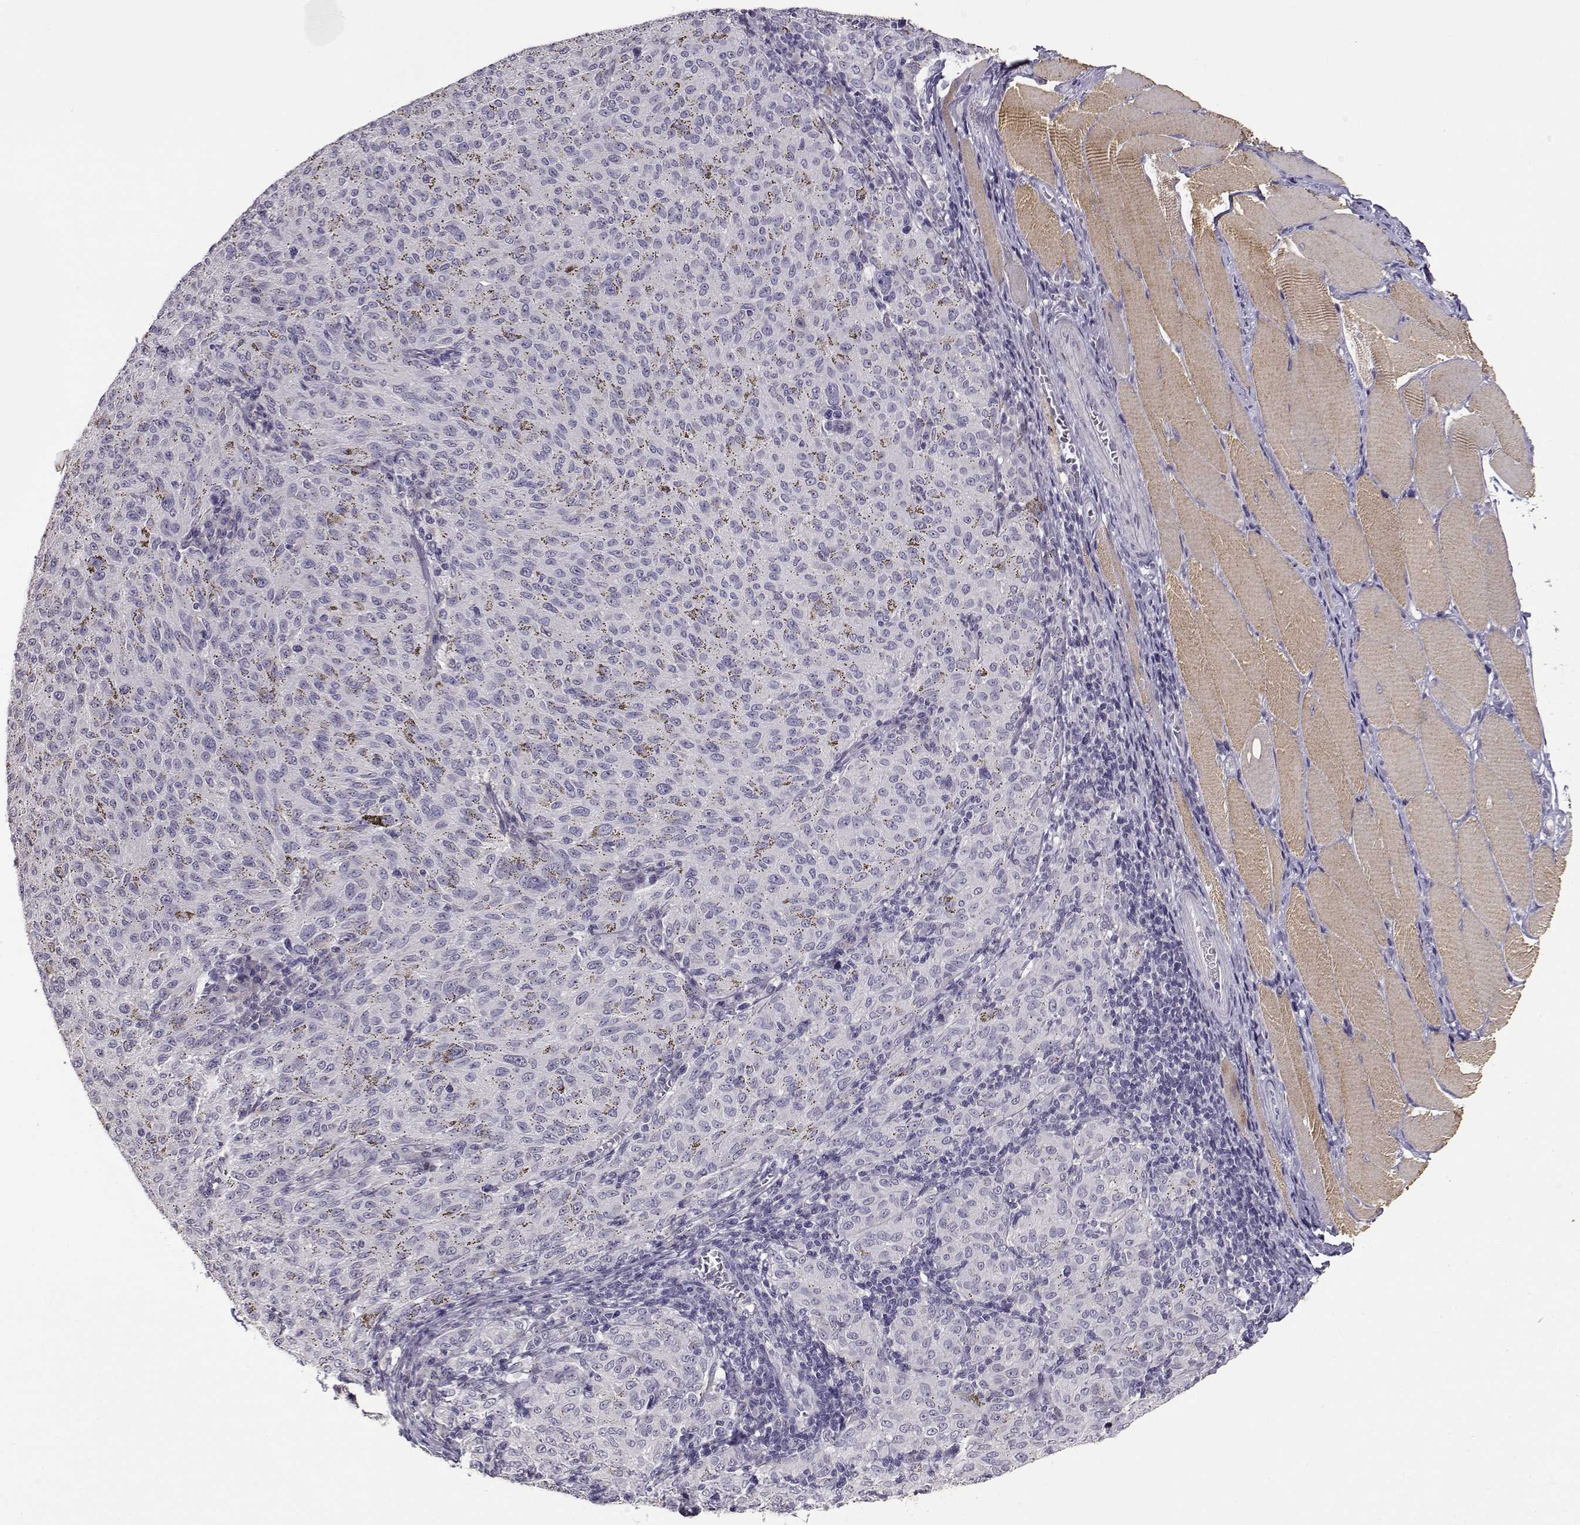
{"staining": {"intensity": "negative", "quantity": "none", "location": "none"}, "tissue": "melanoma", "cell_type": "Tumor cells", "image_type": "cancer", "snomed": [{"axis": "morphology", "description": "Malignant melanoma, NOS"}, {"axis": "topography", "description": "Skin"}], "caption": "There is no significant staining in tumor cells of malignant melanoma. Brightfield microscopy of immunohistochemistry (IHC) stained with DAB (brown) and hematoxylin (blue), captured at high magnification.", "gene": "RHOXF2", "patient": {"sex": "female", "age": 72}}